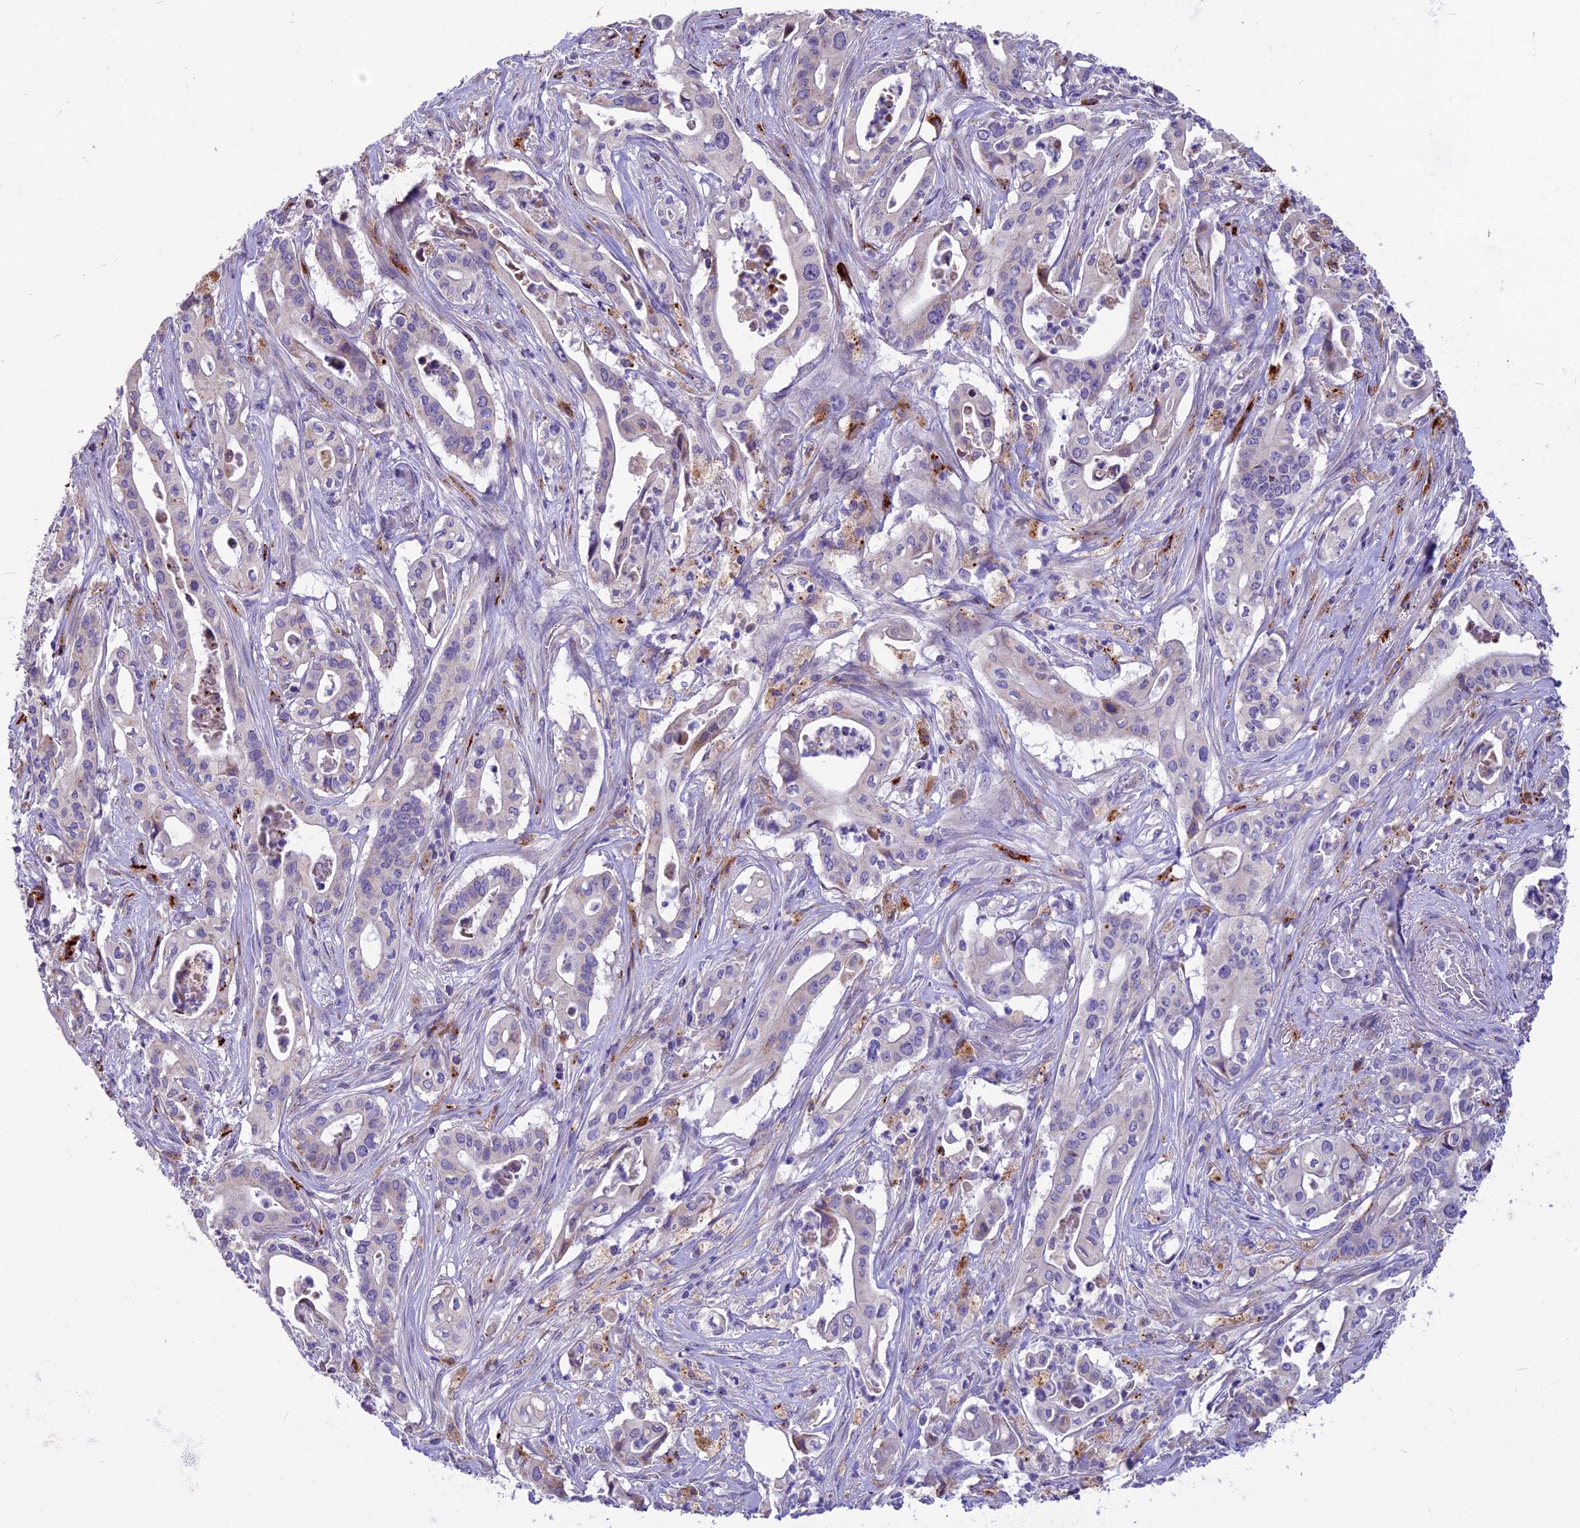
{"staining": {"intensity": "negative", "quantity": "none", "location": "none"}, "tissue": "pancreatic cancer", "cell_type": "Tumor cells", "image_type": "cancer", "snomed": [{"axis": "morphology", "description": "Adenocarcinoma, NOS"}, {"axis": "topography", "description": "Pancreas"}], "caption": "Protein analysis of pancreatic adenocarcinoma demonstrates no significant positivity in tumor cells. The staining was performed using DAB to visualize the protein expression in brown, while the nuclei were stained in blue with hematoxylin (Magnification: 20x).", "gene": "THRSP", "patient": {"sex": "female", "age": 77}}